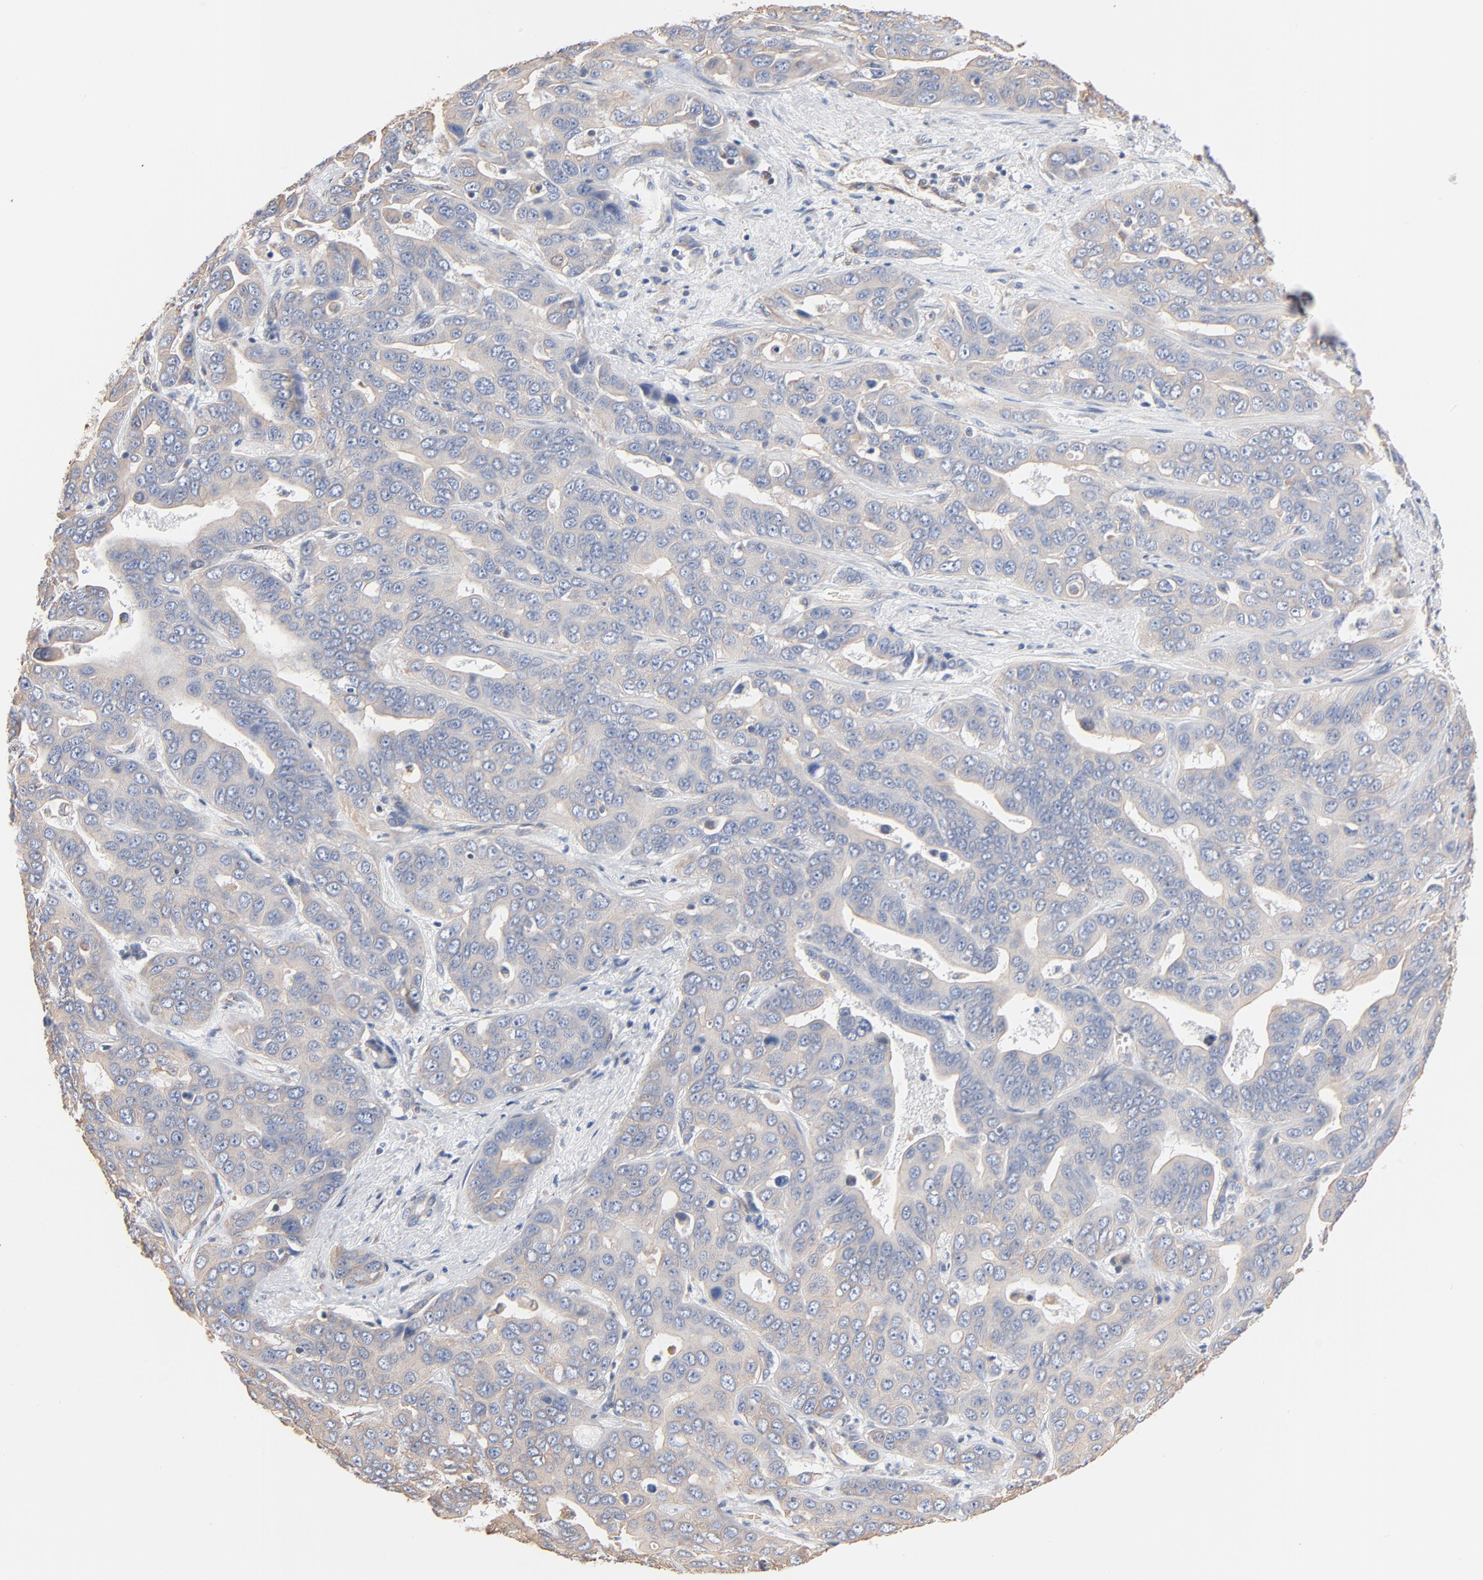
{"staining": {"intensity": "negative", "quantity": "none", "location": "none"}, "tissue": "liver cancer", "cell_type": "Tumor cells", "image_type": "cancer", "snomed": [{"axis": "morphology", "description": "Cholangiocarcinoma"}, {"axis": "topography", "description": "Liver"}], "caption": "Tumor cells show no significant expression in liver cancer (cholangiocarcinoma).", "gene": "ABCD4", "patient": {"sex": "female", "age": 52}}